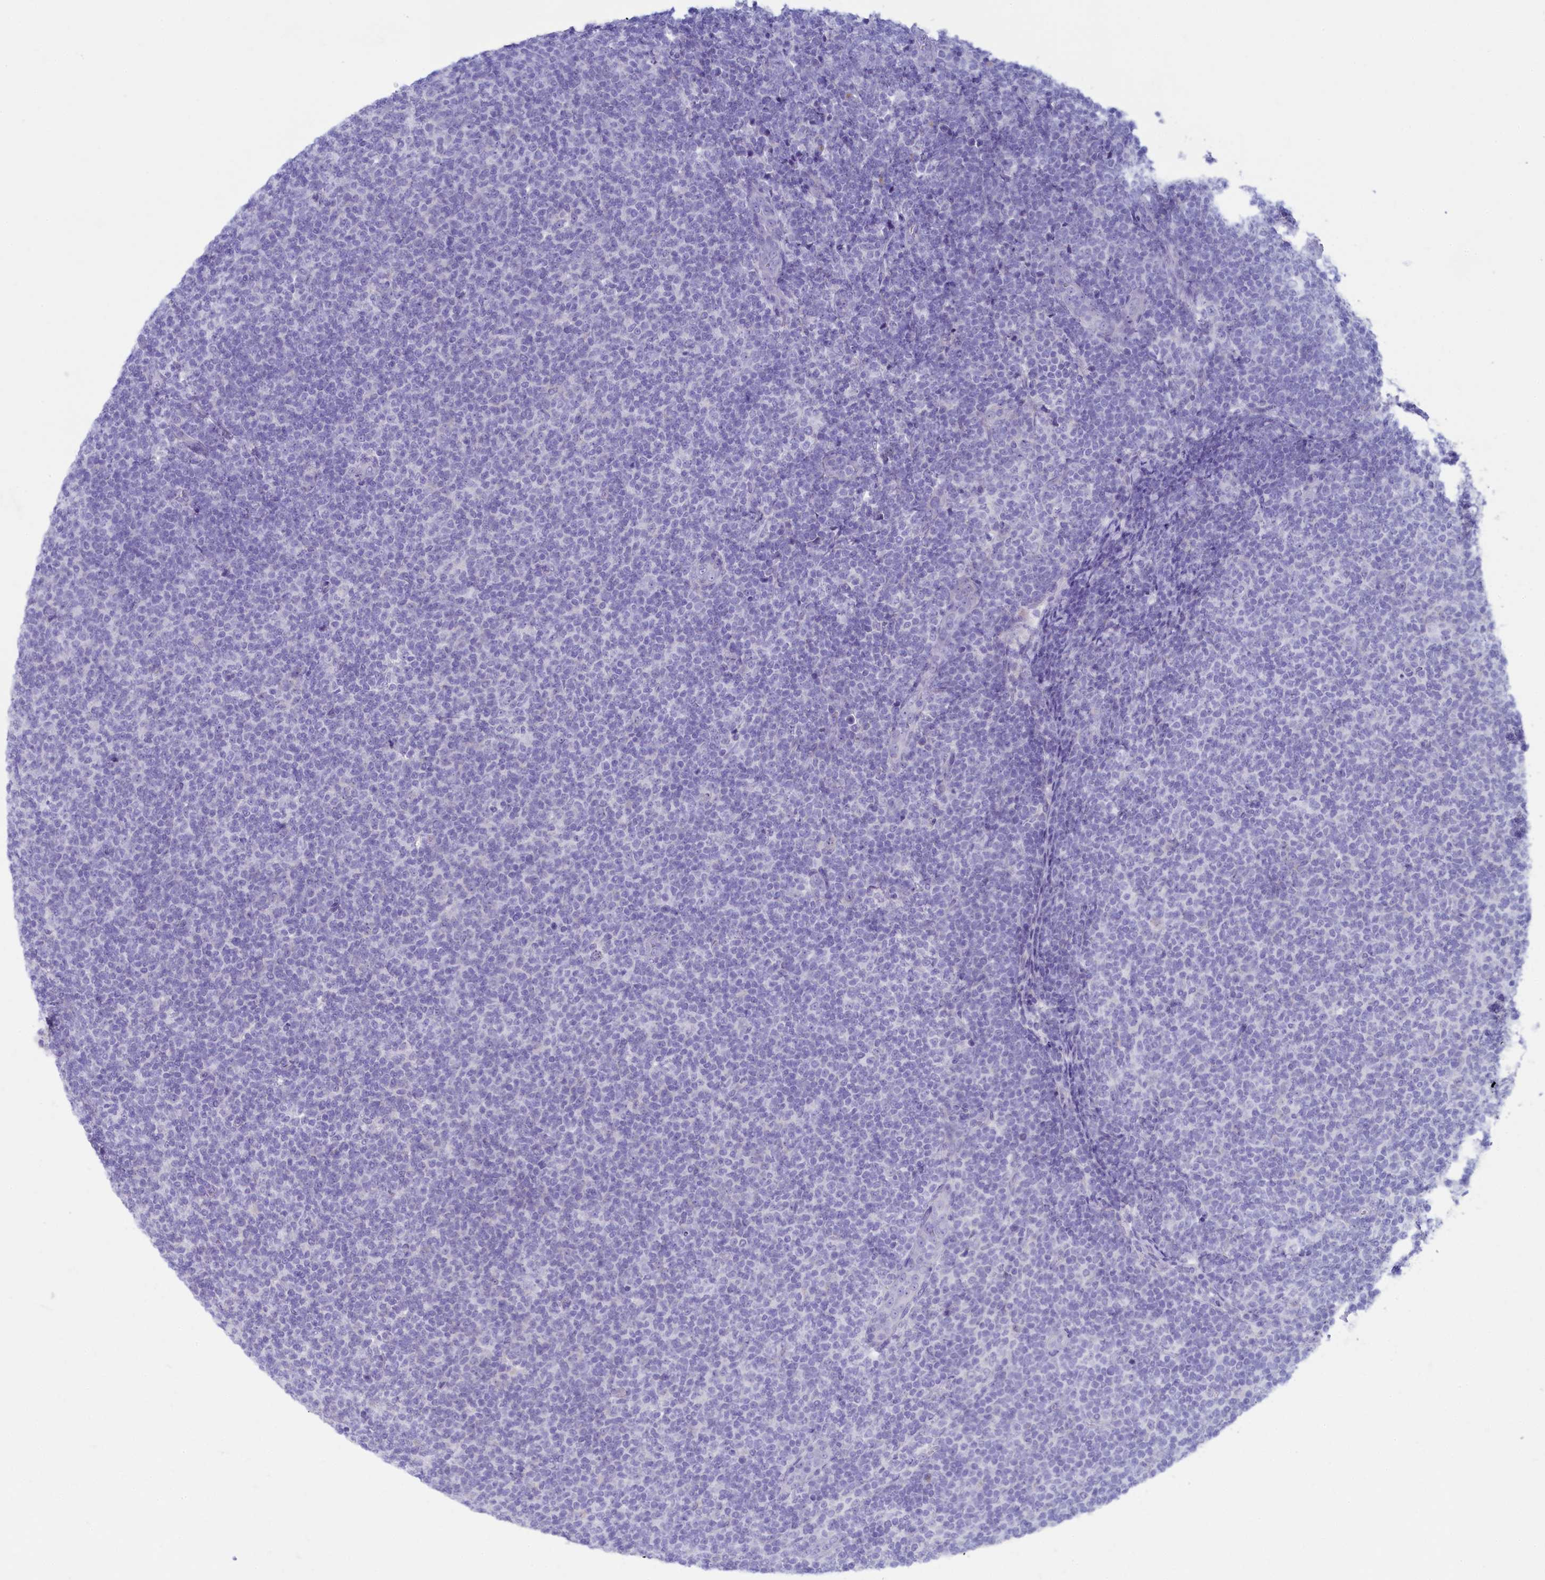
{"staining": {"intensity": "negative", "quantity": "none", "location": "none"}, "tissue": "lymphoma", "cell_type": "Tumor cells", "image_type": "cancer", "snomed": [{"axis": "morphology", "description": "Malignant lymphoma, non-Hodgkin's type, Low grade"}, {"axis": "topography", "description": "Lymph node"}], "caption": "An image of human malignant lymphoma, non-Hodgkin's type (low-grade) is negative for staining in tumor cells. (Brightfield microscopy of DAB (3,3'-diaminobenzidine) immunohistochemistry (IHC) at high magnification).", "gene": "SKA3", "patient": {"sex": "male", "age": 66}}